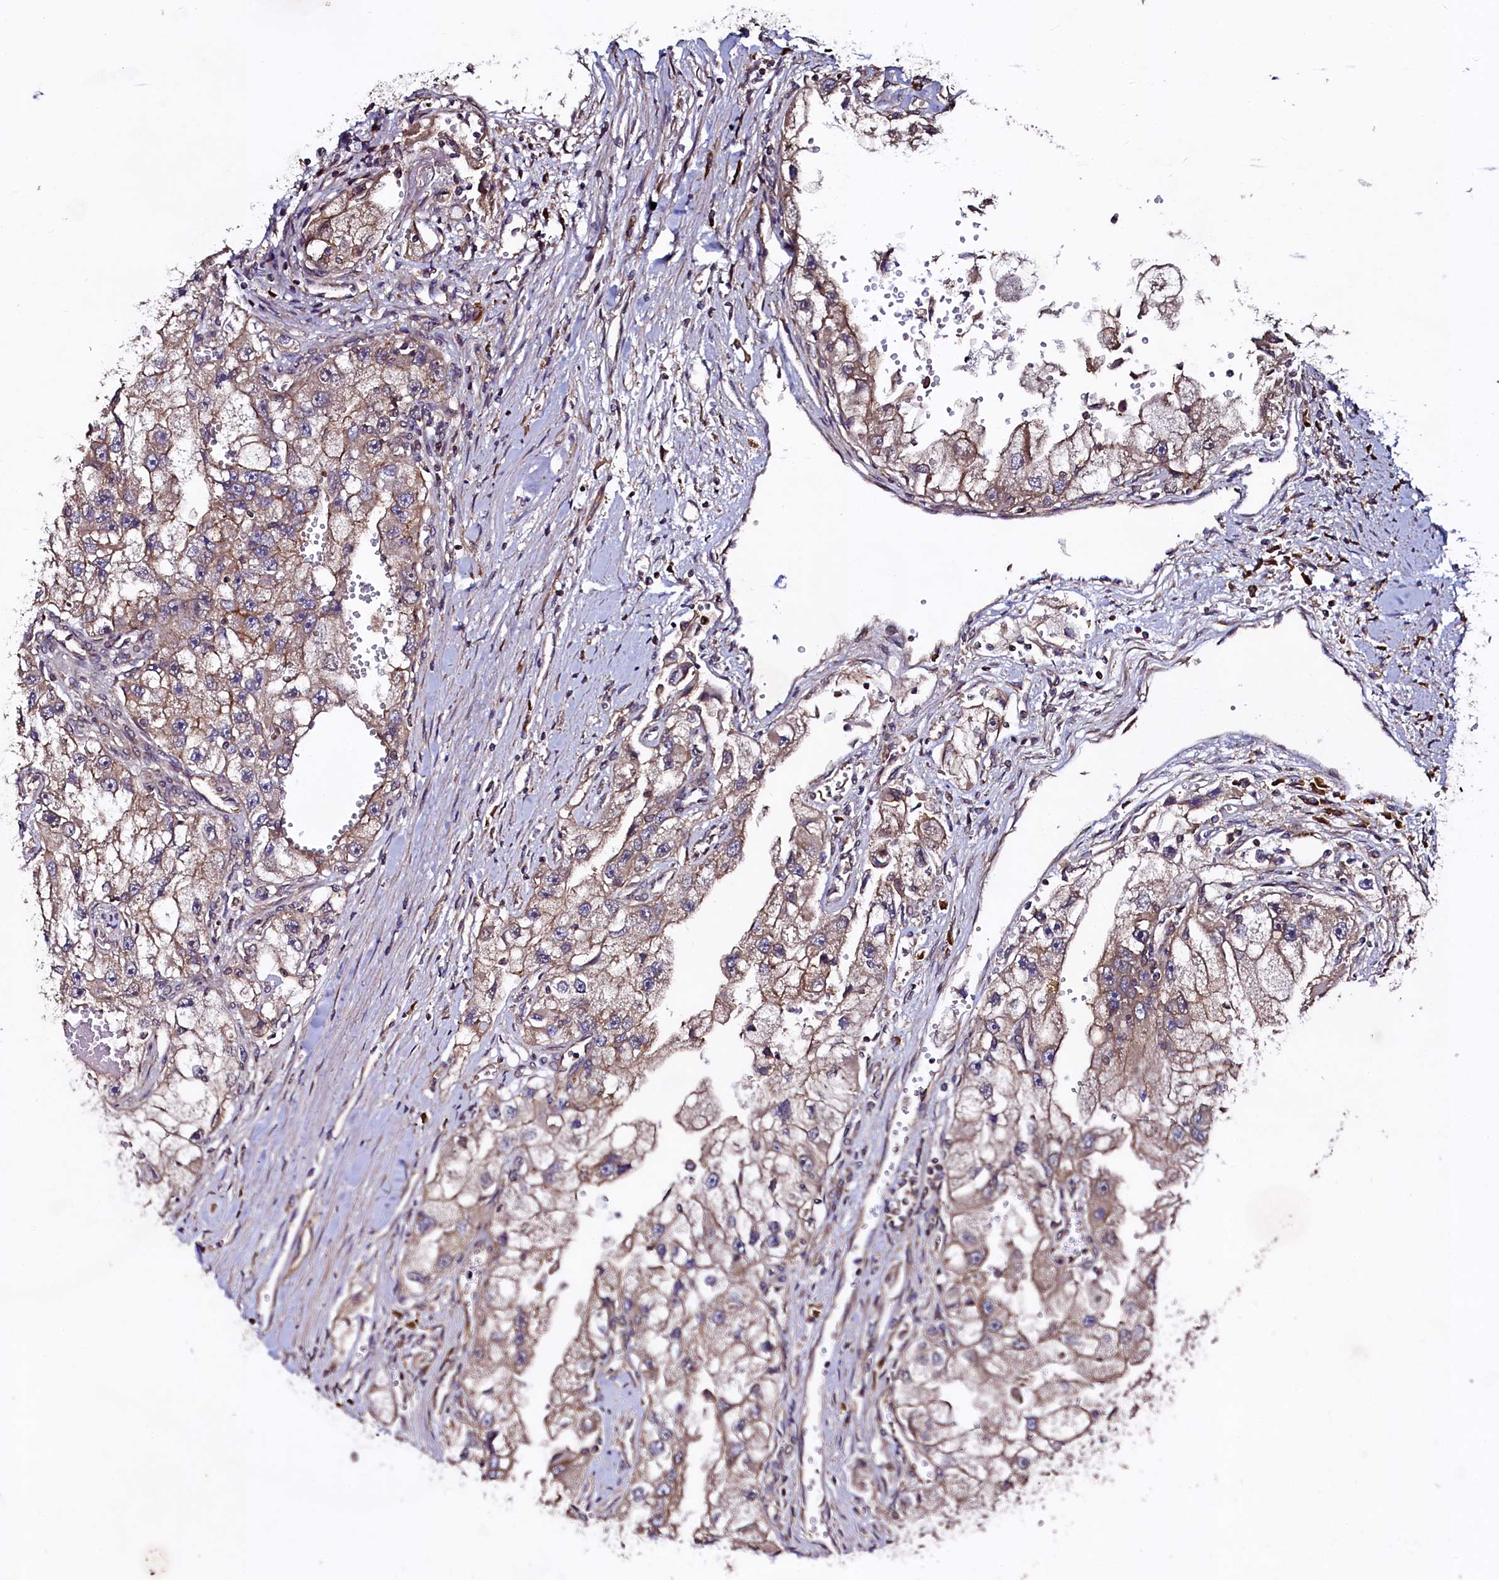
{"staining": {"intensity": "moderate", "quantity": ">75%", "location": "cytoplasmic/membranous"}, "tissue": "renal cancer", "cell_type": "Tumor cells", "image_type": "cancer", "snomed": [{"axis": "morphology", "description": "Adenocarcinoma, NOS"}, {"axis": "topography", "description": "Kidney"}], "caption": "Immunohistochemistry (IHC) micrograph of human adenocarcinoma (renal) stained for a protein (brown), which displays medium levels of moderate cytoplasmic/membranous expression in approximately >75% of tumor cells.", "gene": "USPL1", "patient": {"sex": "male", "age": 63}}